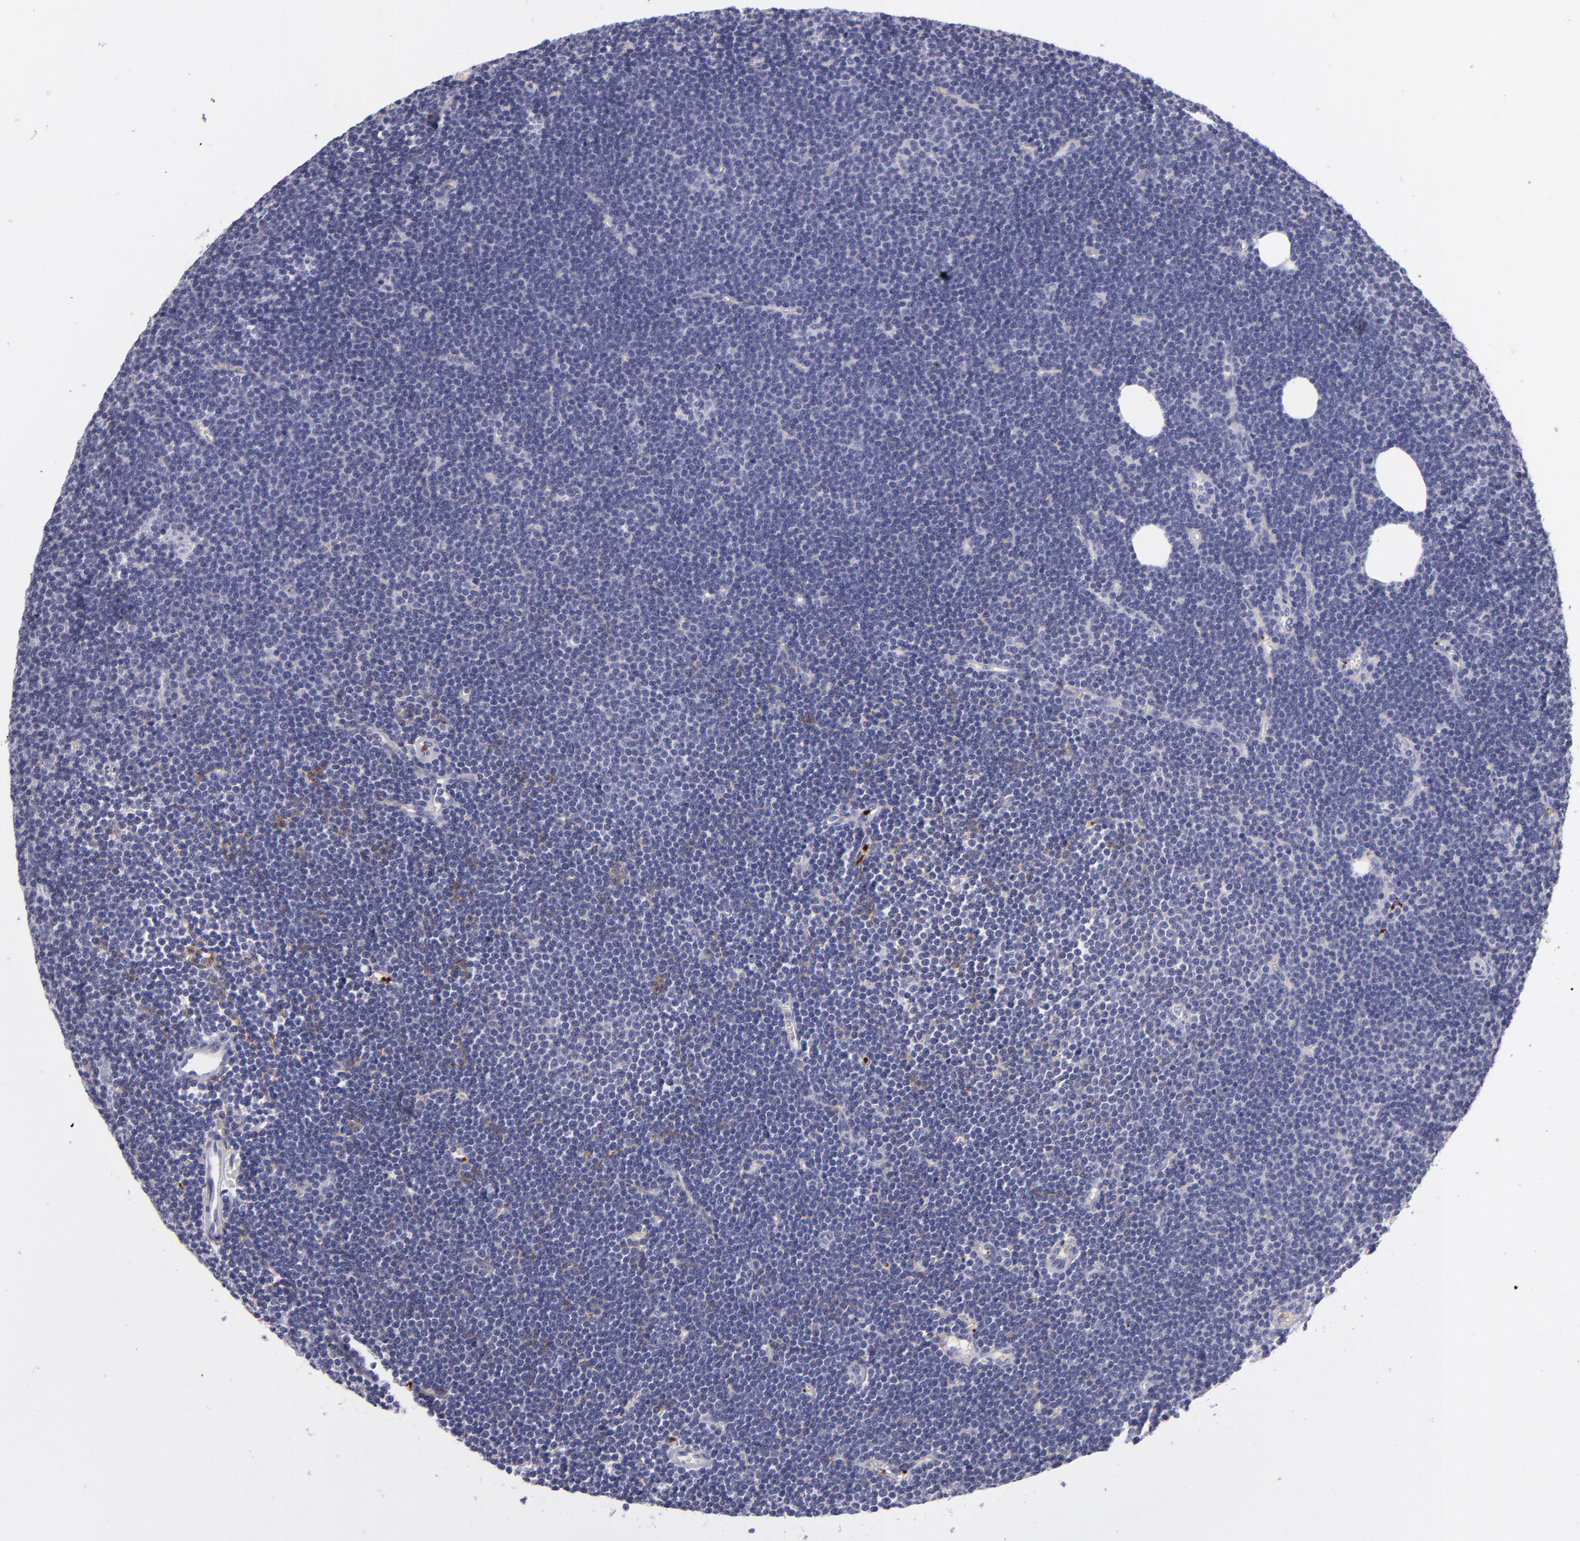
{"staining": {"intensity": "negative", "quantity": "none", "location": "none"}, "tissue": "lymphoma", "cell_type": "Tumor cells", "image_type": "cancer", "snomed": [{"axis": "morphology", "description": "Malignant lymphoma, non-Hodgkin's type, Low grade"}, {"axis": "topography", "description": "Lymph node"}], "caption": "DAB immunohistochemical staining of low-grade malignant lymphoma, non-Hodgkin's type shows no significant expression in tumor cells. Nuclei are stained in blue.", "gene": "GP1BA", "patient": {"sex": "female", "age": 73}}